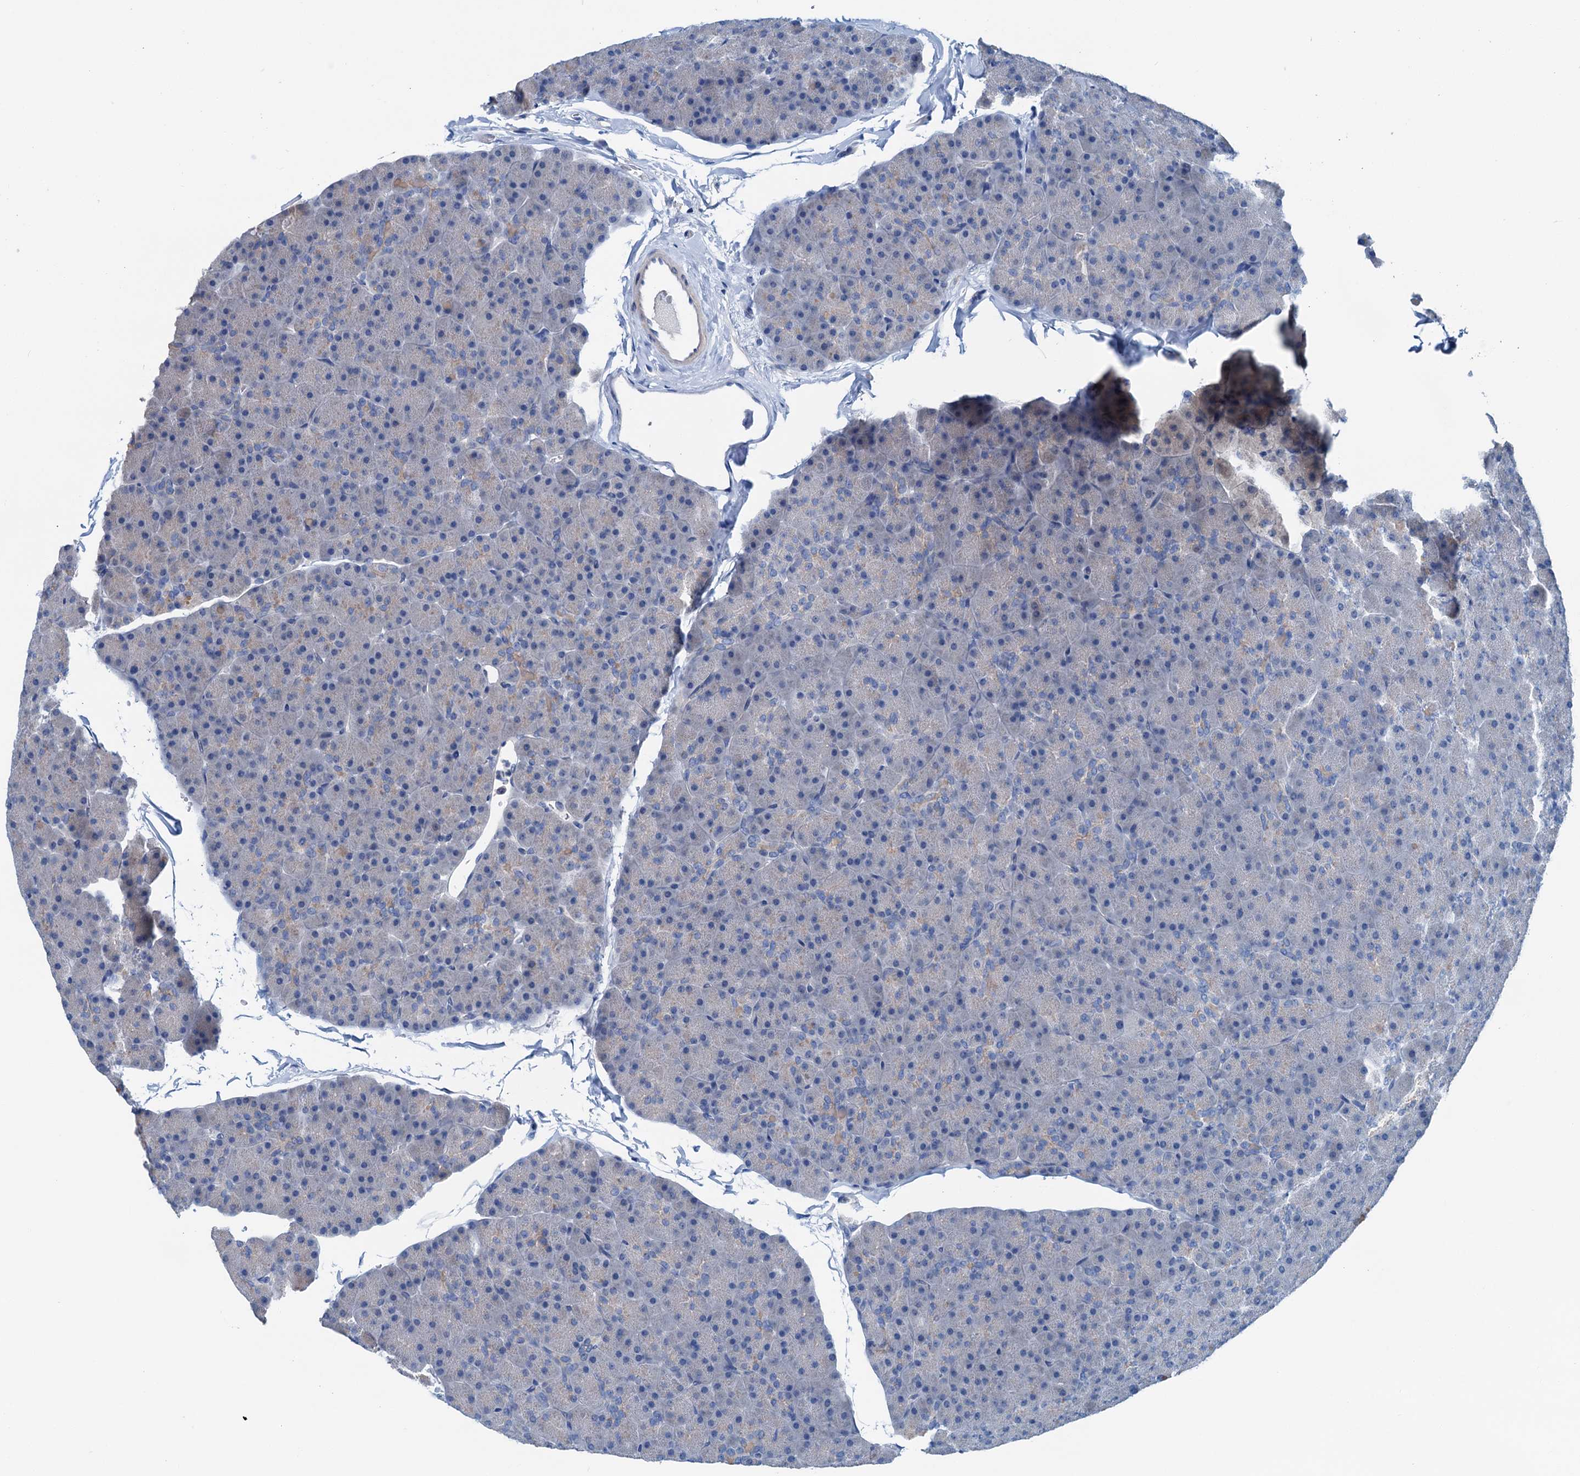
{"staining": {"intensity": "weak", "quantity": "<25%", "location": "cytoplasmic/membranous"}, "tissue": "pancreas", "cell_type": "Exocrine glandular cells", "image_type": "normal", "snomed": [{"axis": "morphology", "description": "Normal tissue, NOS"}, {"axis": "topography", "description": "Pancreas"}], "caption": "There is no significant positivity in exocrine glandular cells of pancreas. (Immunohistochemistry, brightfield microscopy, high magnification).", "gene": "KNDC1", "patient": {"sex": "male", "age": 36}}